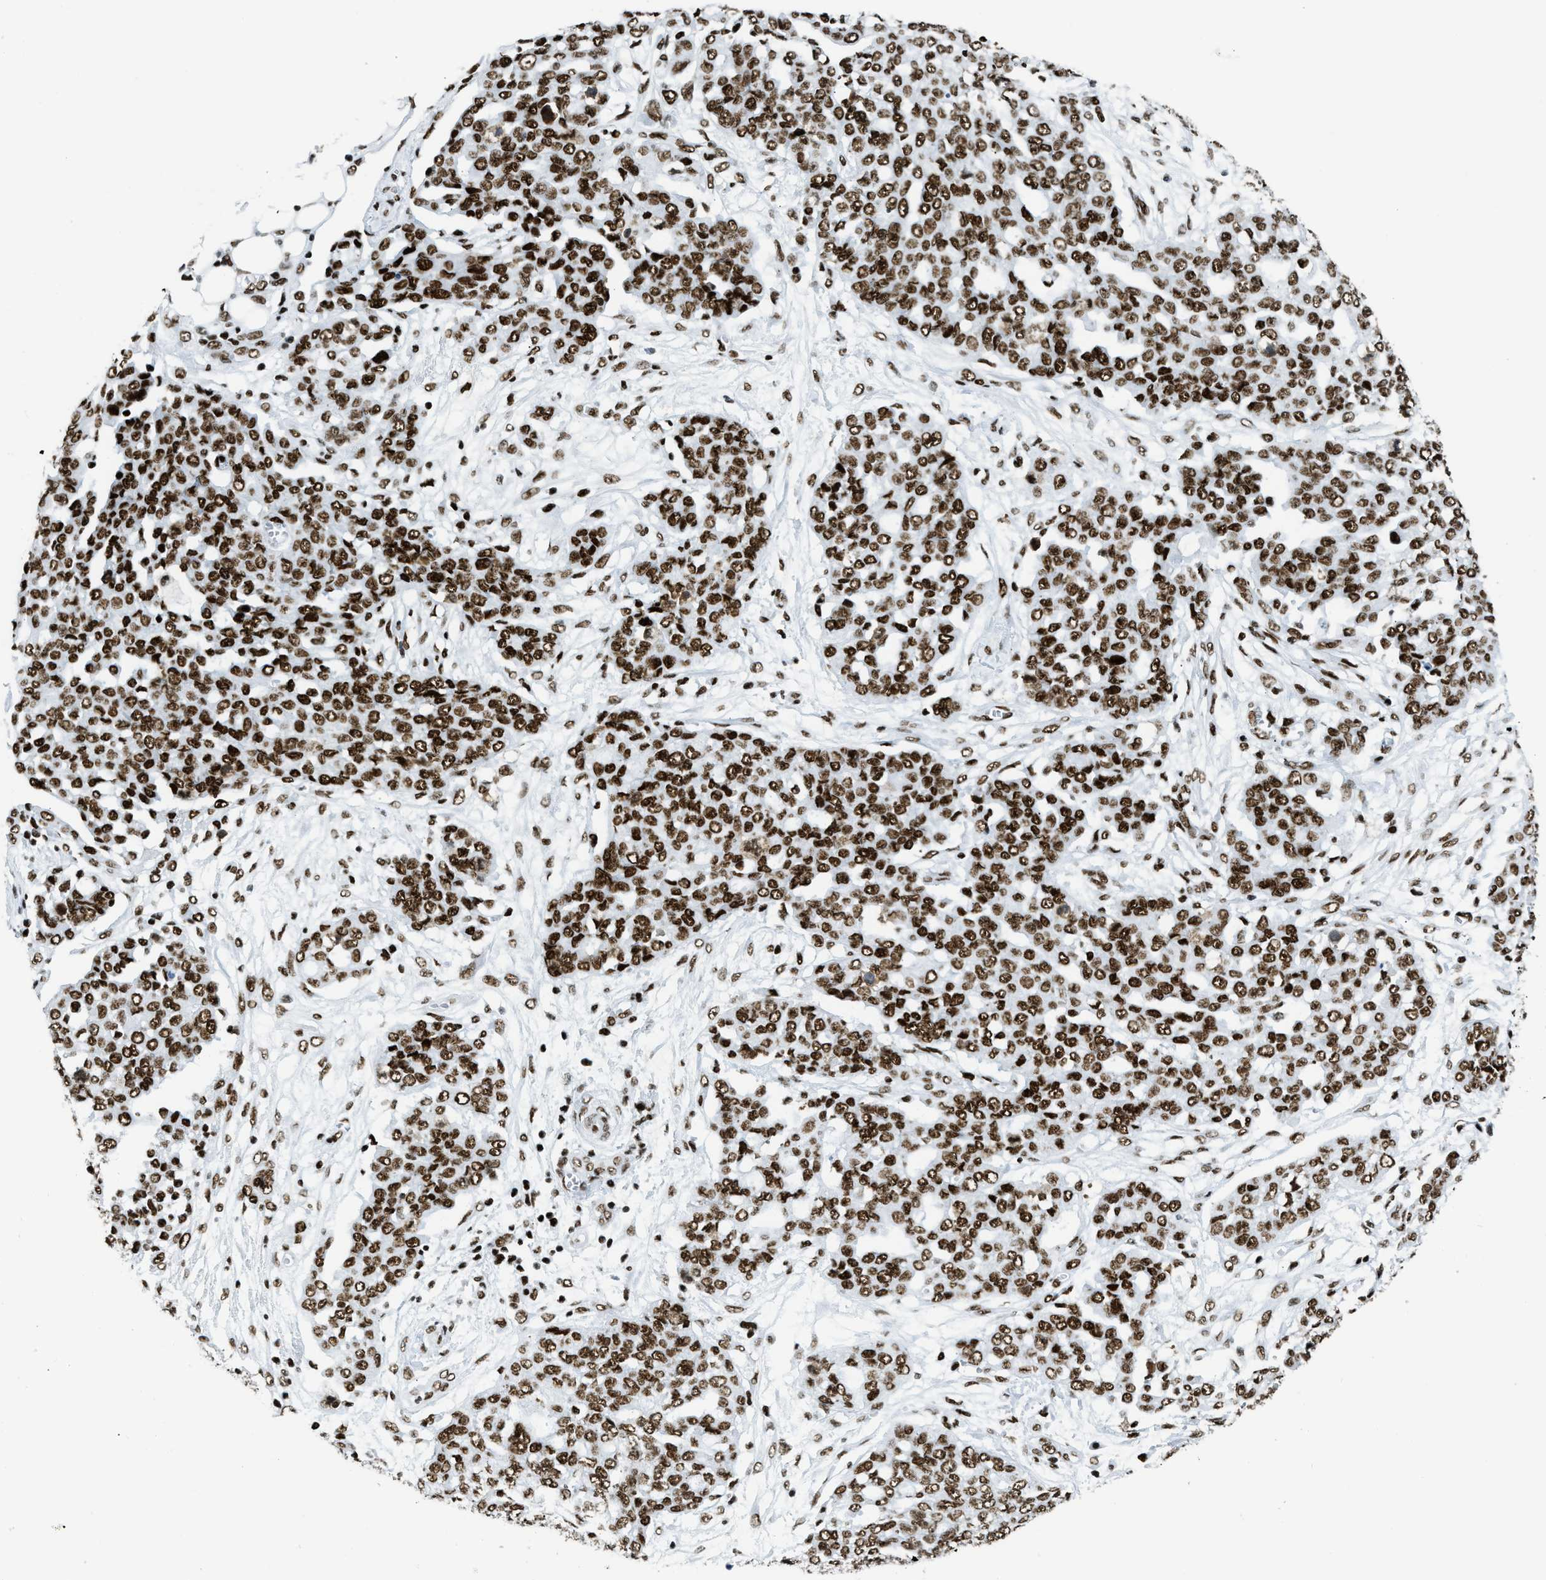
{"staining": {"intensity": "strong", "quantity": ">75%", "location": "nuclear"}, "tissue": "ovarian cancer", "cell_type": "Tumor cells", "image_type": "cancer", "snomed": [{"axis": "morphology", "description": "Cystadenocarcinoma, serous, NOS"}, {"axis": "topography", "description": "Soft tissue"}, {"axis": "topography", "description": "Ovary"}], "caption": "A histopathology image of human serous cystadenocarcinoma (ovarian) stained for a protein shows strong nuclear brown staining in tumor cells. The staining was performed using DAB to visualize the protein expression in brown, while the nuclei were stained in blue with hematoxylin (Magnification: 20x).", "gene": "PIF1", "patient": {"sex": "female", "age": 57}}